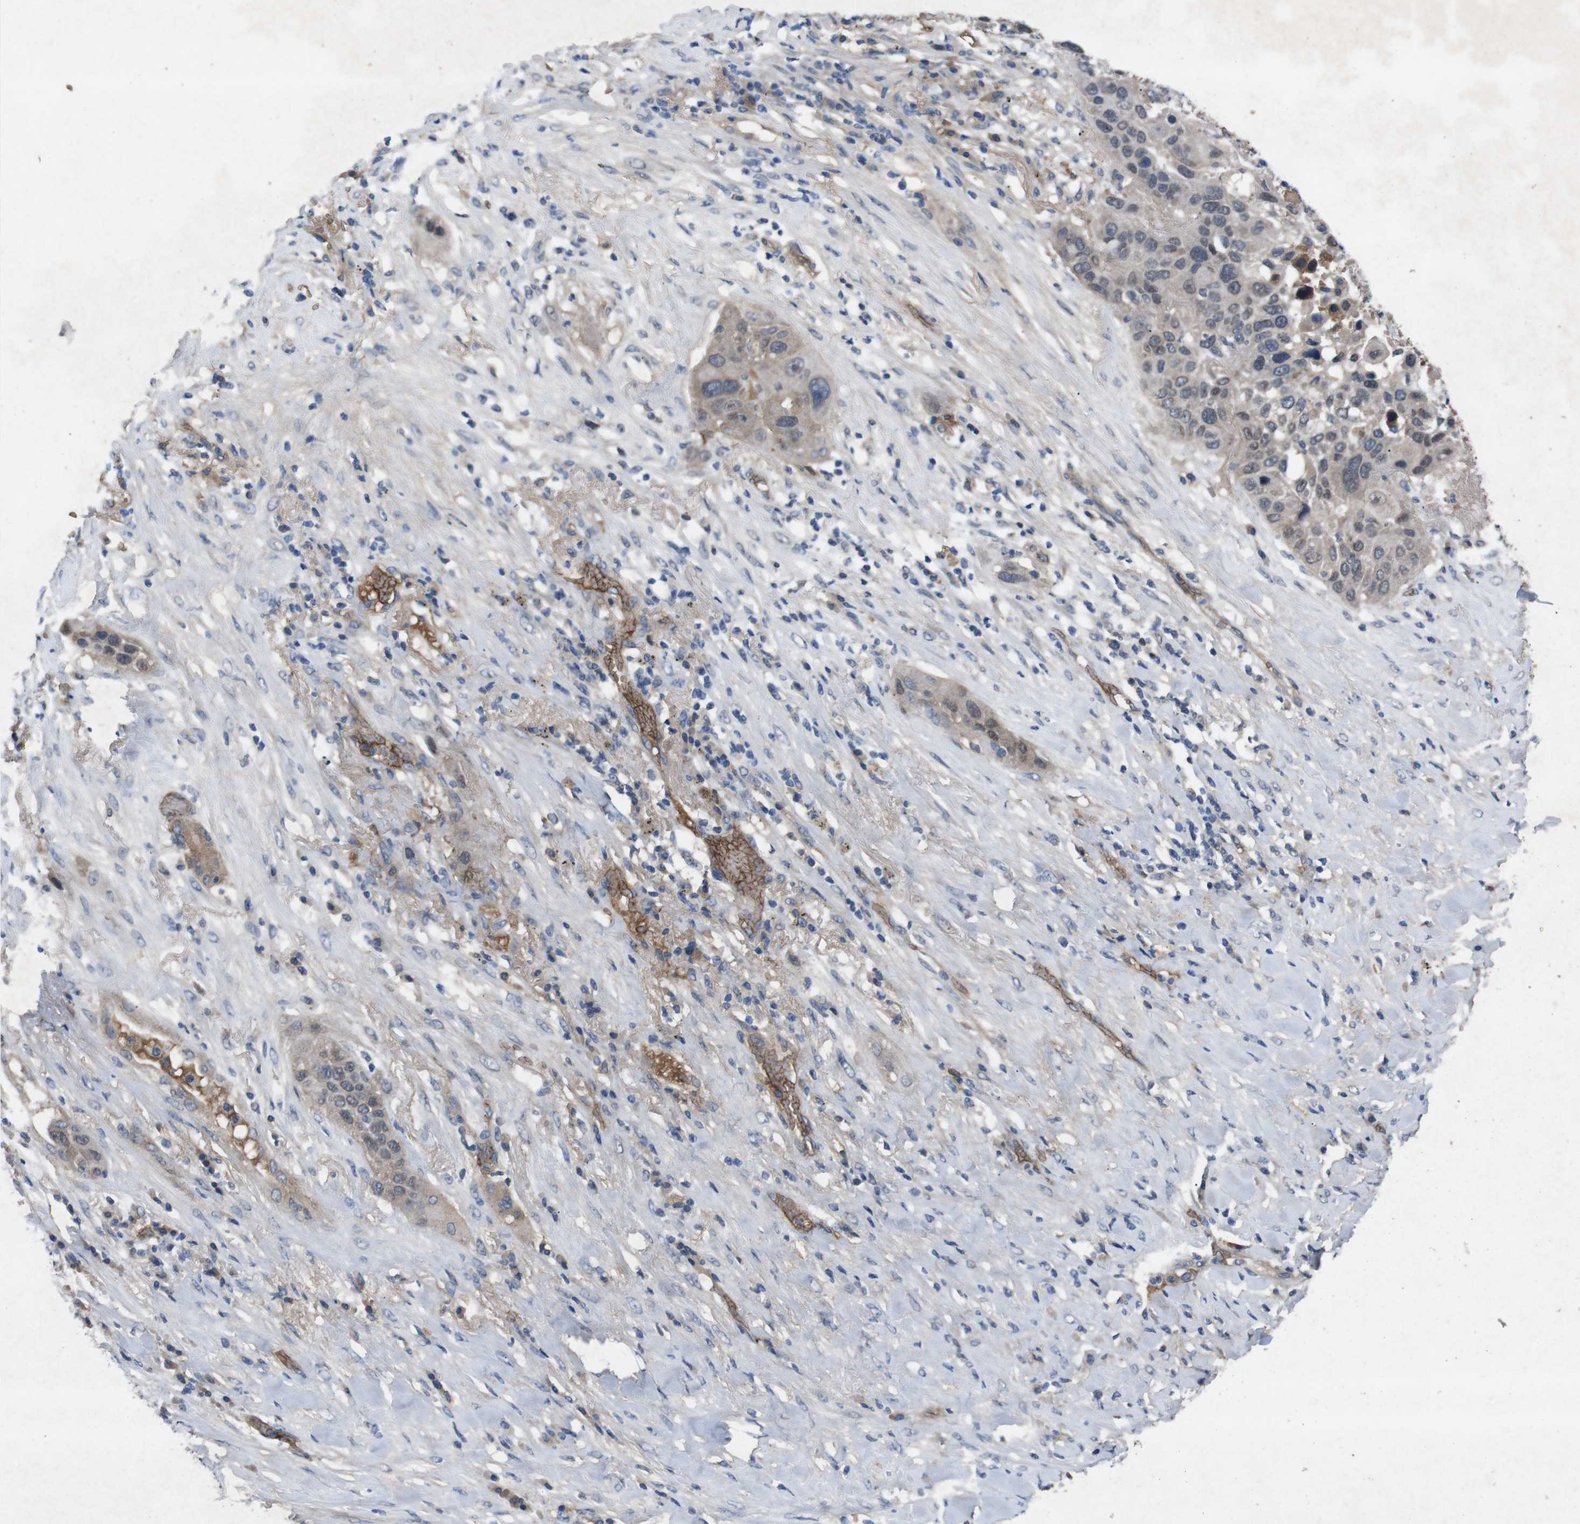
{"staining": {"intensity": "weak", "quantity": ">75%", "location": "cytoplasmic/membranous"}, "tissue": "lung cancer", "cell_type": "Tumor cells", "image_type": "cancer", "snomed": [{"axis": "morphology", "description": "Squamous cell carcinoma, NOS"}, {"axis": "topography", "description": "Lung"}], "caption": "A brown stain labels weak cytoplasmic/membranous expression of a protein in squamous cell carcinoma (lung) tumor cells.", "gene": "SPTB", "patient": {"sex": "male", "age": 57}}